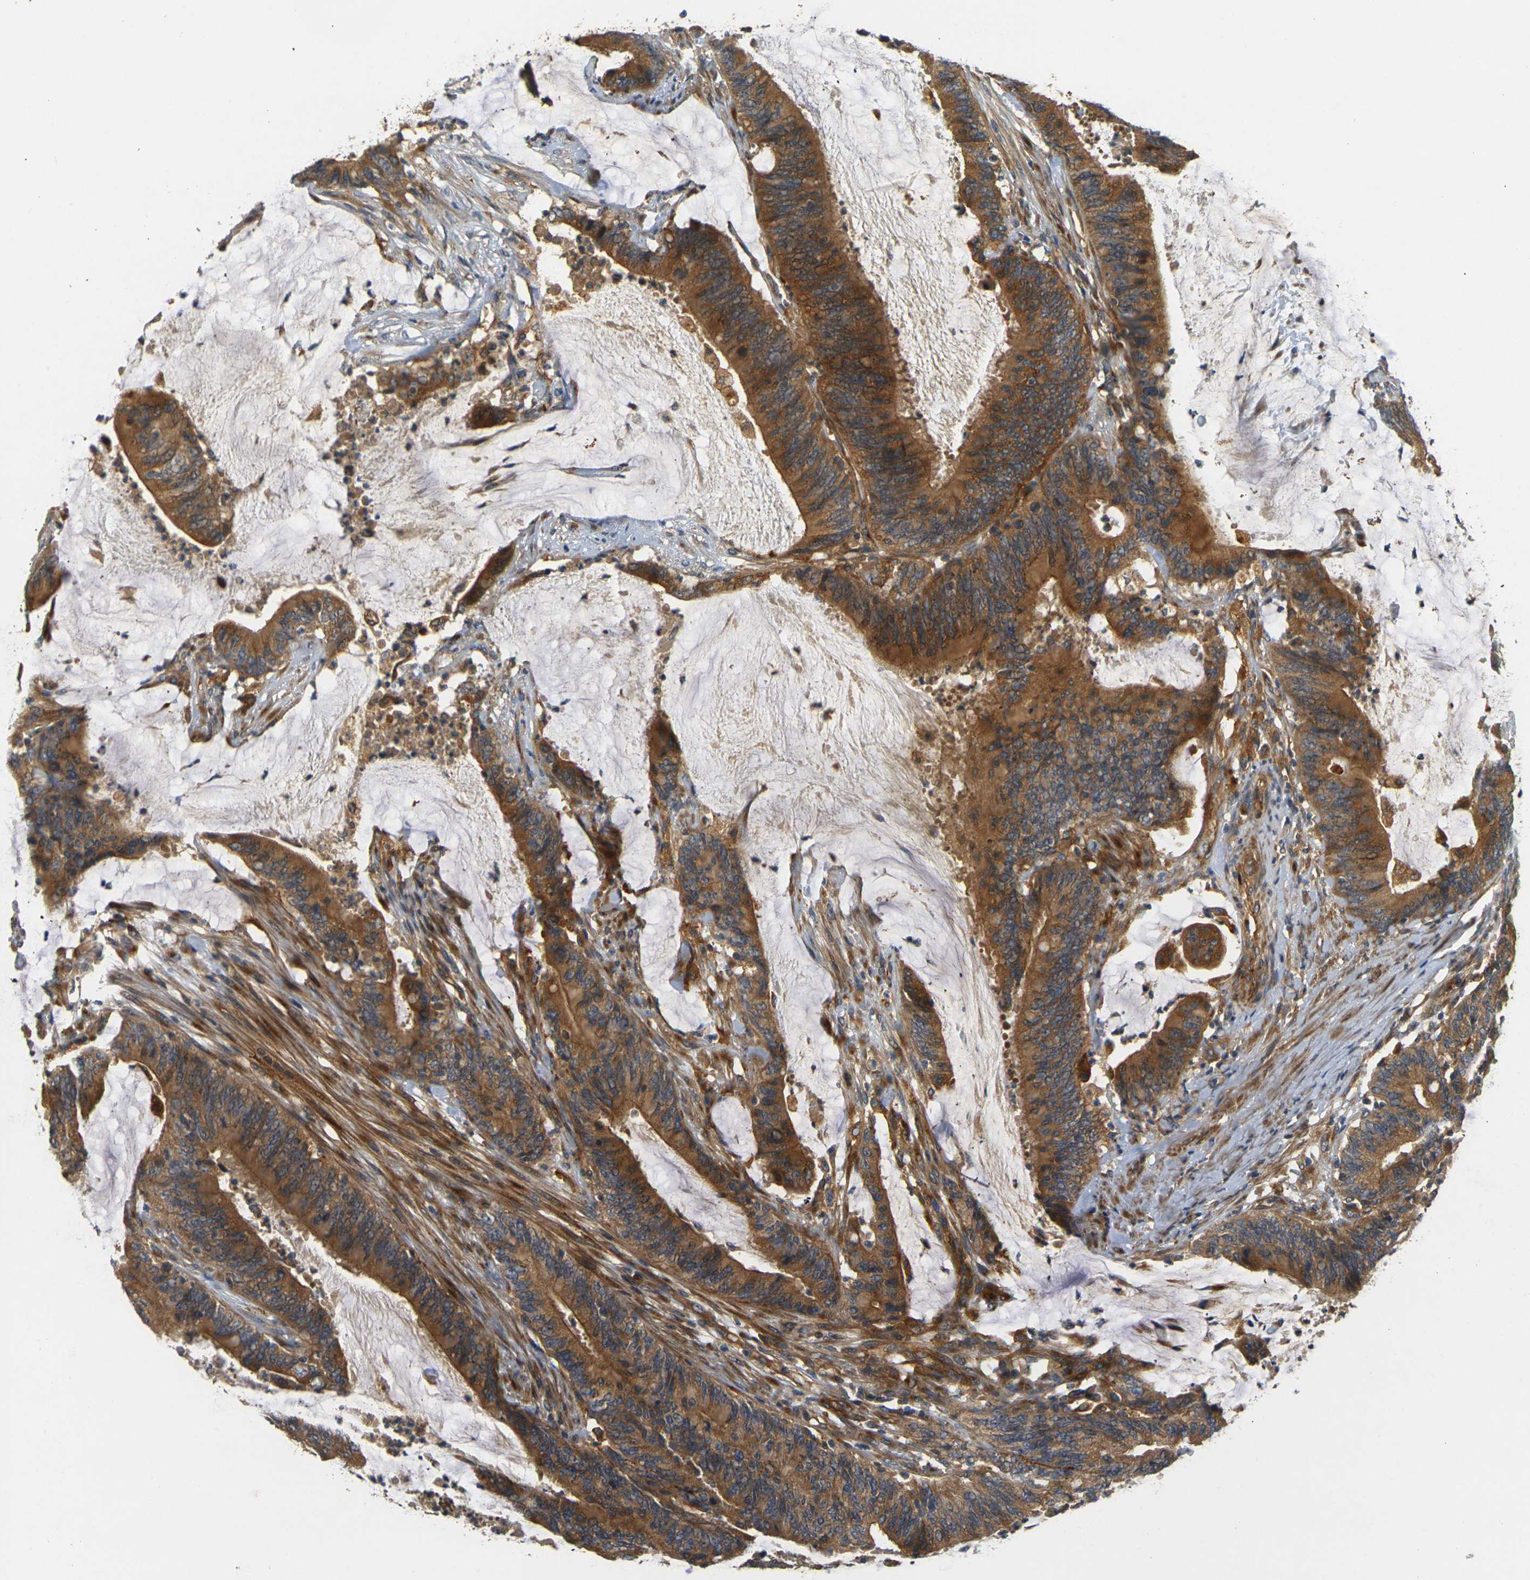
{"staining": {"intensity": "strong", "quantity": ">75%", "location": "cytoplasmic/membranous"}, "tissue": "colorectal cancer", "cell_type": "Tumor cells", "image_type": "cancer", "snomed": [{"axis": "morphology", "description": "Adenocarcinoma, NOS"}, {"axis": "topography", "description": "Rectum"}], "caption": "Tumor cells exhibit high levels of strong cytoplasmic/membranous staining in about >75% of cells in human colorectal adenocarcinoma.", "gene": "LRCH3", "patient": {"sex": "female", "age": 66}}